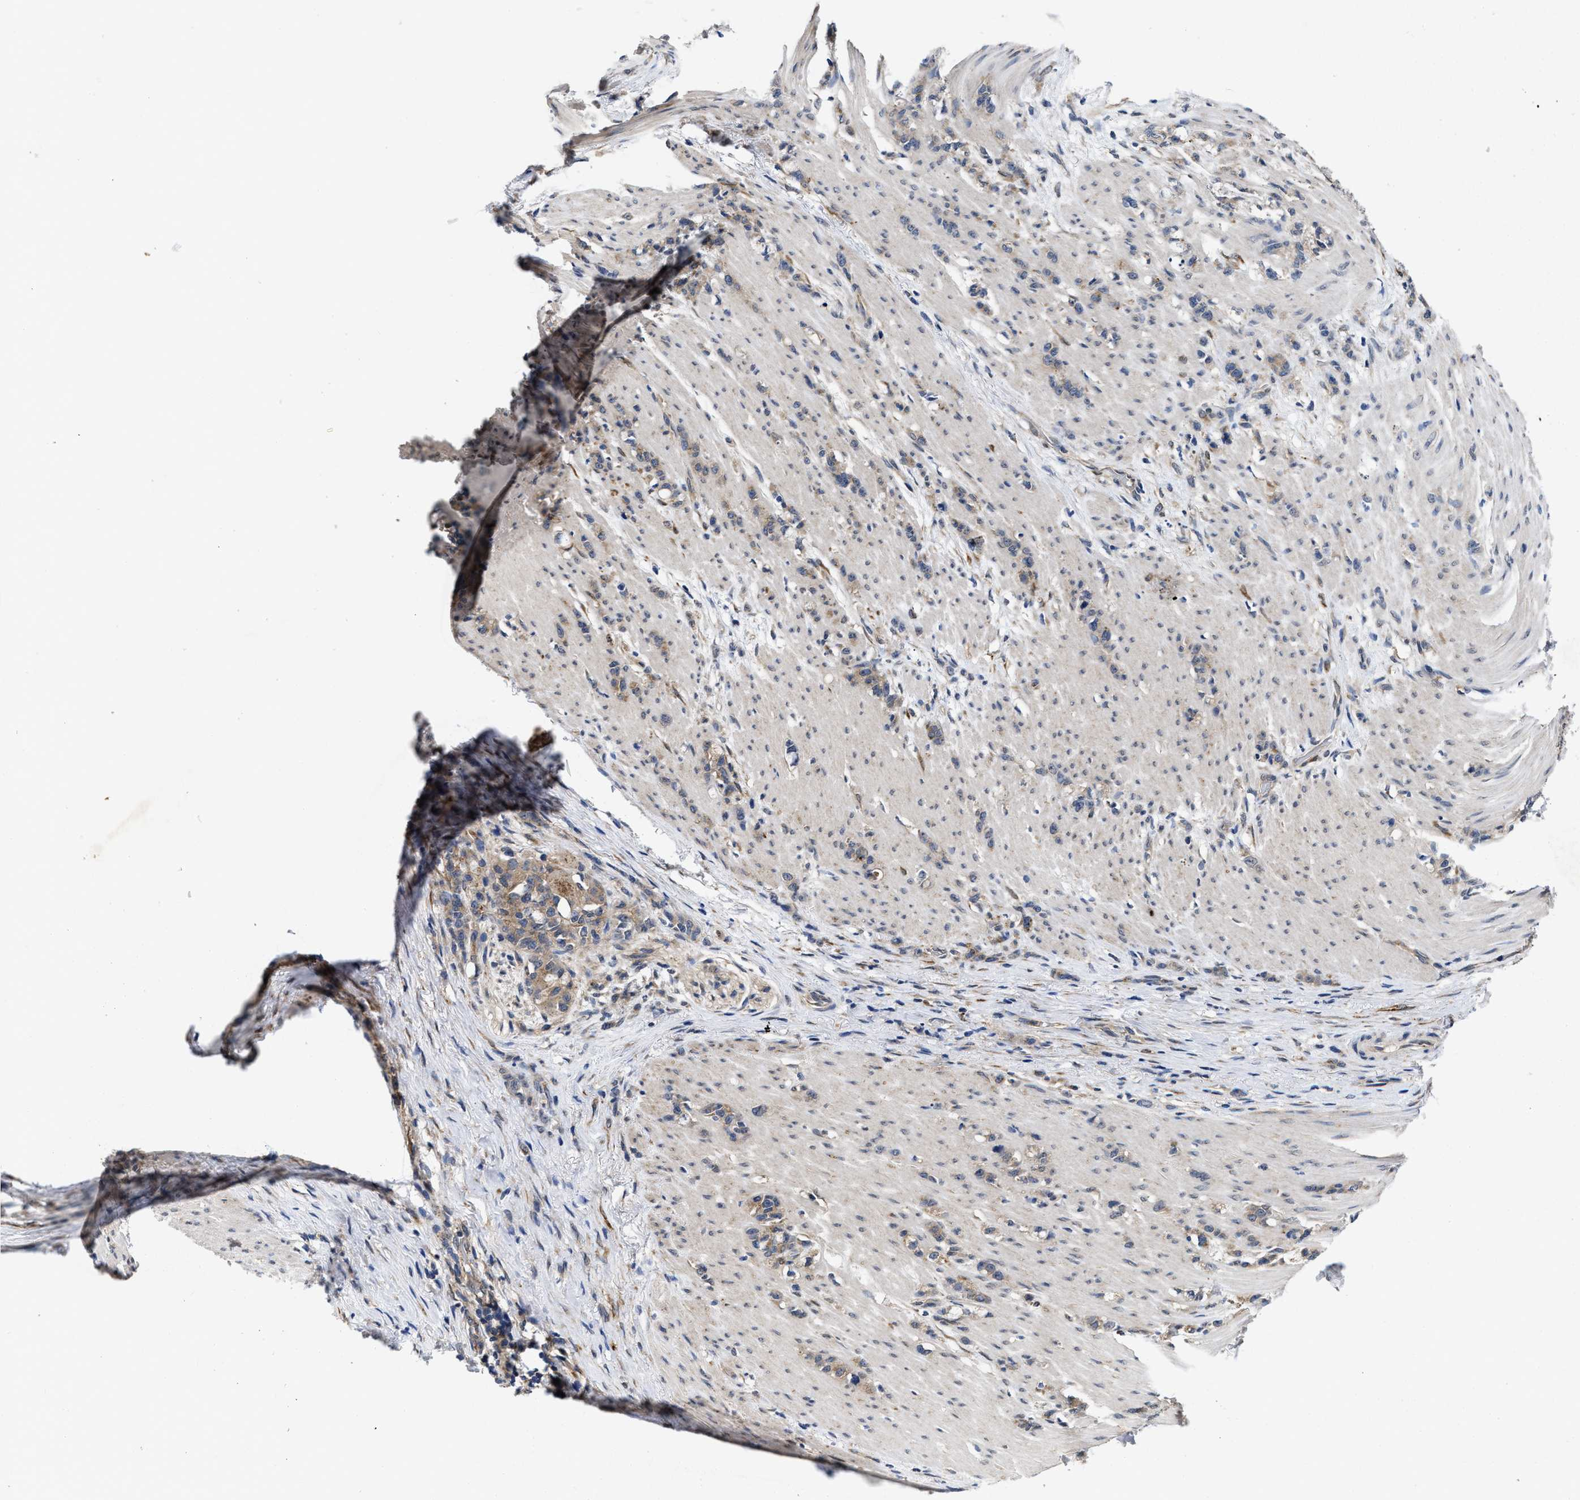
{"staining": {"intensity": "weak", "quantity": ">75%", "location": "cytoplasmic/membranous"}, "tissue": "stomach cancer", "cell_type": "Tumor cells", "image_type": "cancer", "snomed": [{"axis": "morphology", "description": "Adenocarcinoma, NOS"}, {"axis": "topography", "description": "Stomach, lower"}], "caption": "Immunohistochemistry image of human stomach adenocarcinoma stained for a protein (brown), which reveals low levels of weak cytoplasmic/membranous staining in approximately >75% of tumor cells.", "gene": "PKD2", "patient": {"sex": "male", "age": 88}}